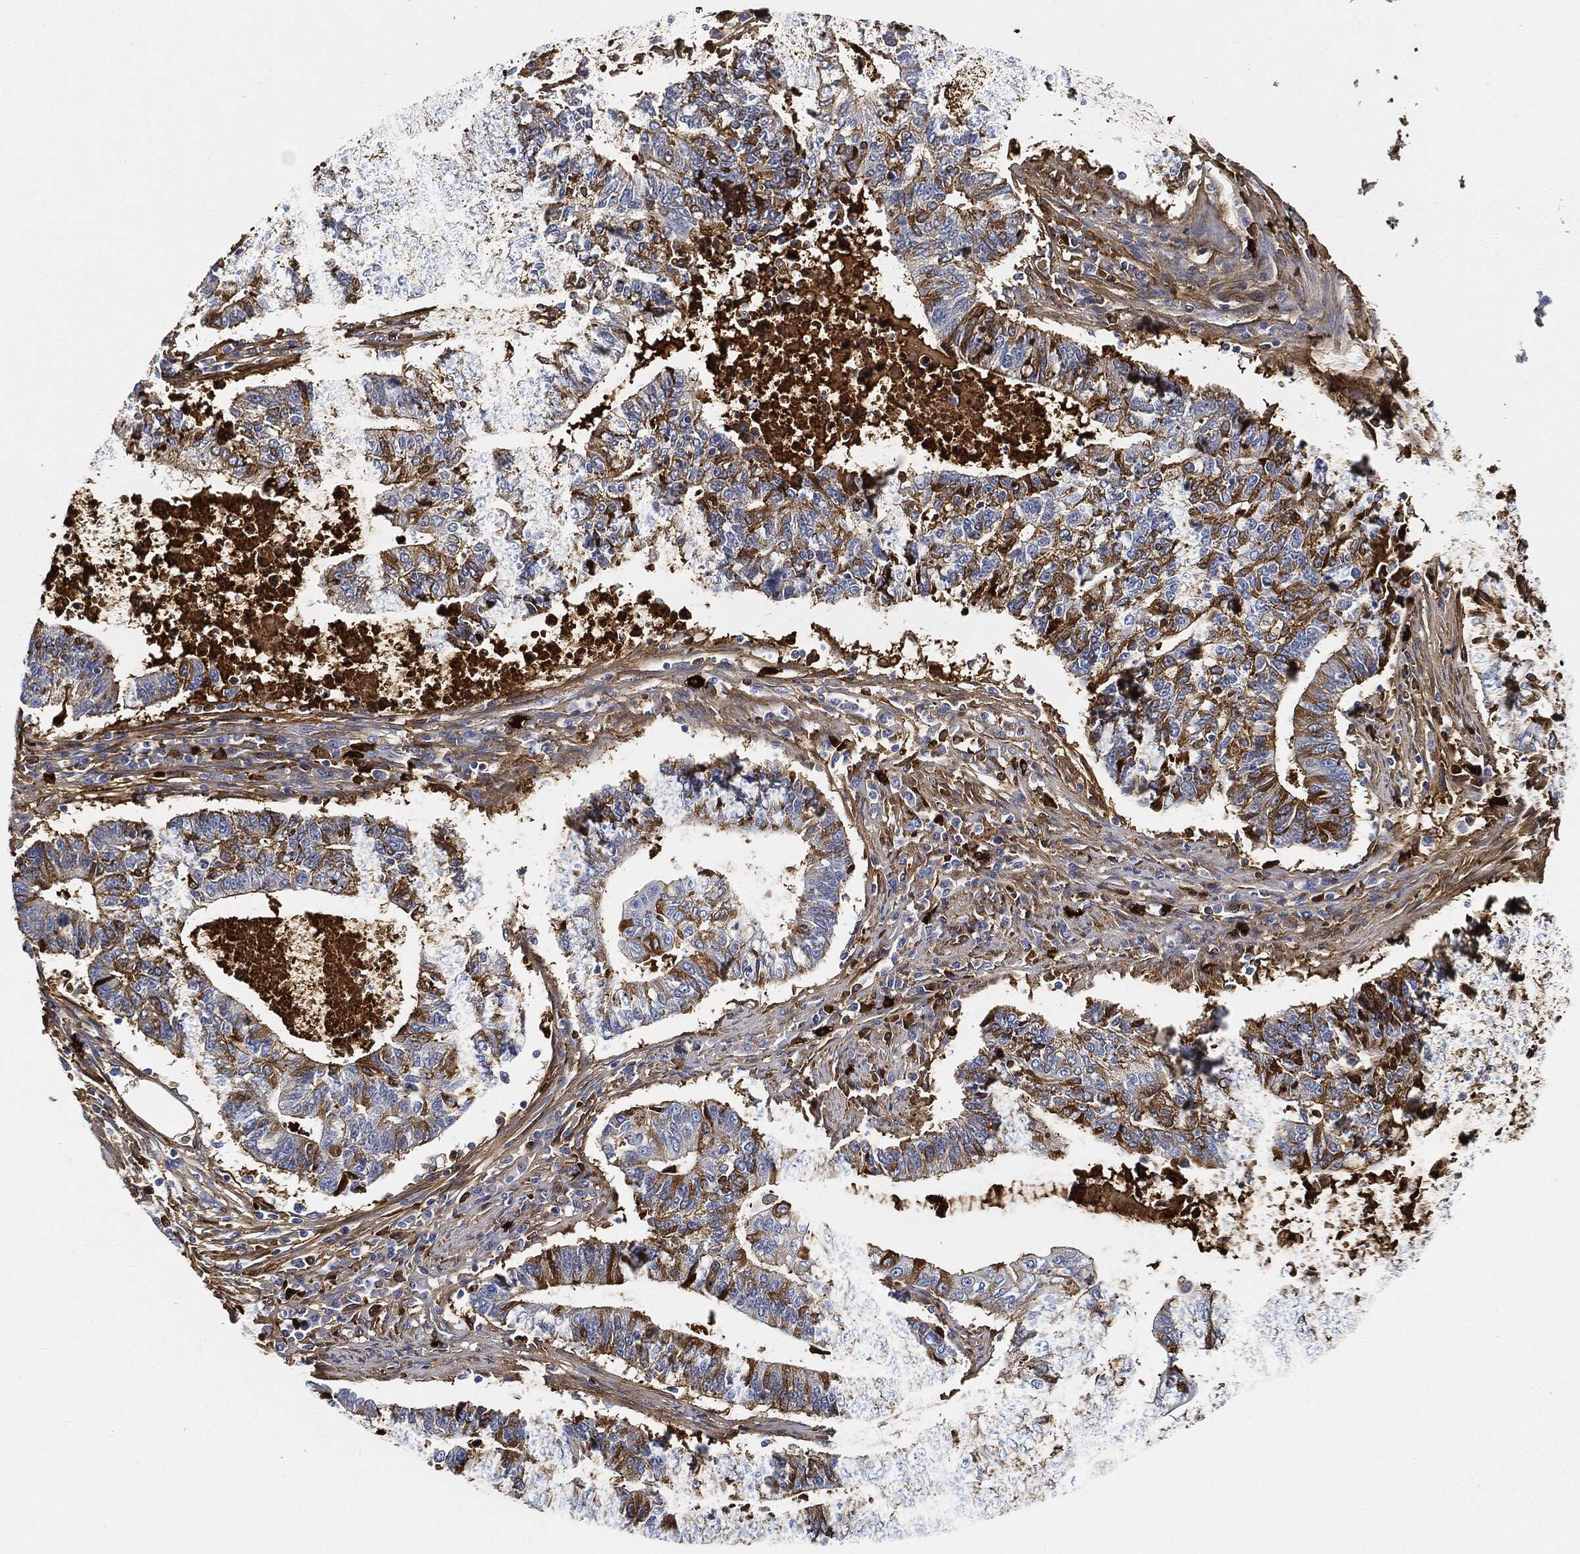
{"staining": {"intensity": "moderate", "quantity": ">75%", "location": "cytoplasmic/membranous"}, "tissue": "endometrial cancer", "cell_type": "Tumor cells", "image_type": "cancer", "snomed": [{"axis": "morphology", "description": "Adenocarcinoma, NOS"}, {"axis": "topography", "description": "Uterus"}, {"axis": "topography", "description": "Endometrium"}], "caption": "Moderate cytoplasmic/membranous staining for a protein is appreciated in about >75% of tumor cells of adenocarcinoma (endometrial) using immunohistochemistry.", "gene": "IGLV6-57", "patient": {"sex": "female", "age": 54}}